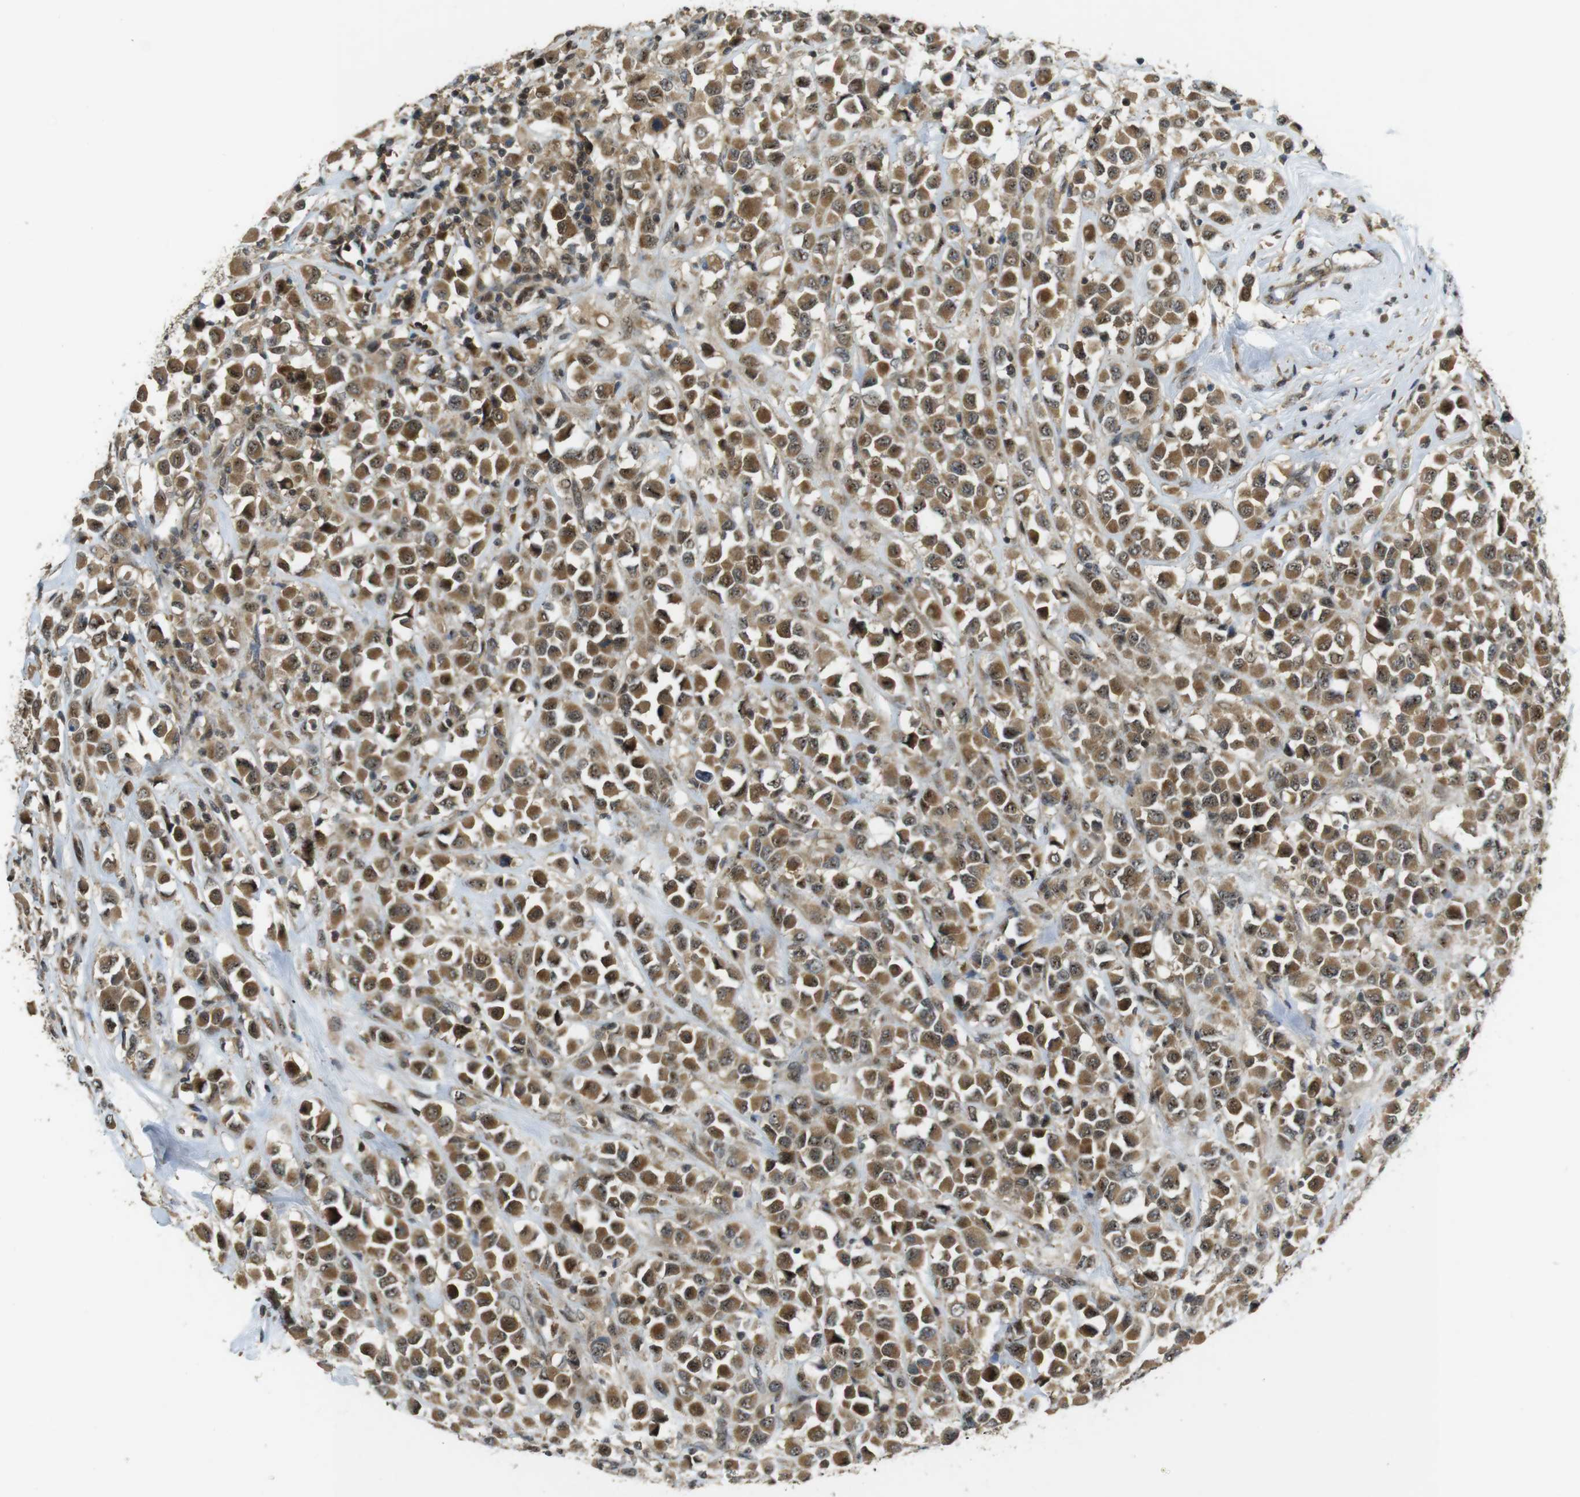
{"staining": {"intensity": "moderate", "quantity": ">75%", "location": "cytoplasmic/membranous,nuclear"}, "tissue": "breast cancer", "cell_type": "Tumor cells", "image_type": "cancer", "snomed": [{"axis": "morphology", "description": "Duct carcinoma"}, {"axis": "topography", "description": "Breast"}], "caption": "This photomicrograph shows immunohistochemistry (IHC) staining of human breast cancer, with medium moderate cytoplasmic/membranous and nuclear positivity in approximately >75% of tumor cells.", "gene": "TMX3", "patient": {"sex": "female", "age": 61}}